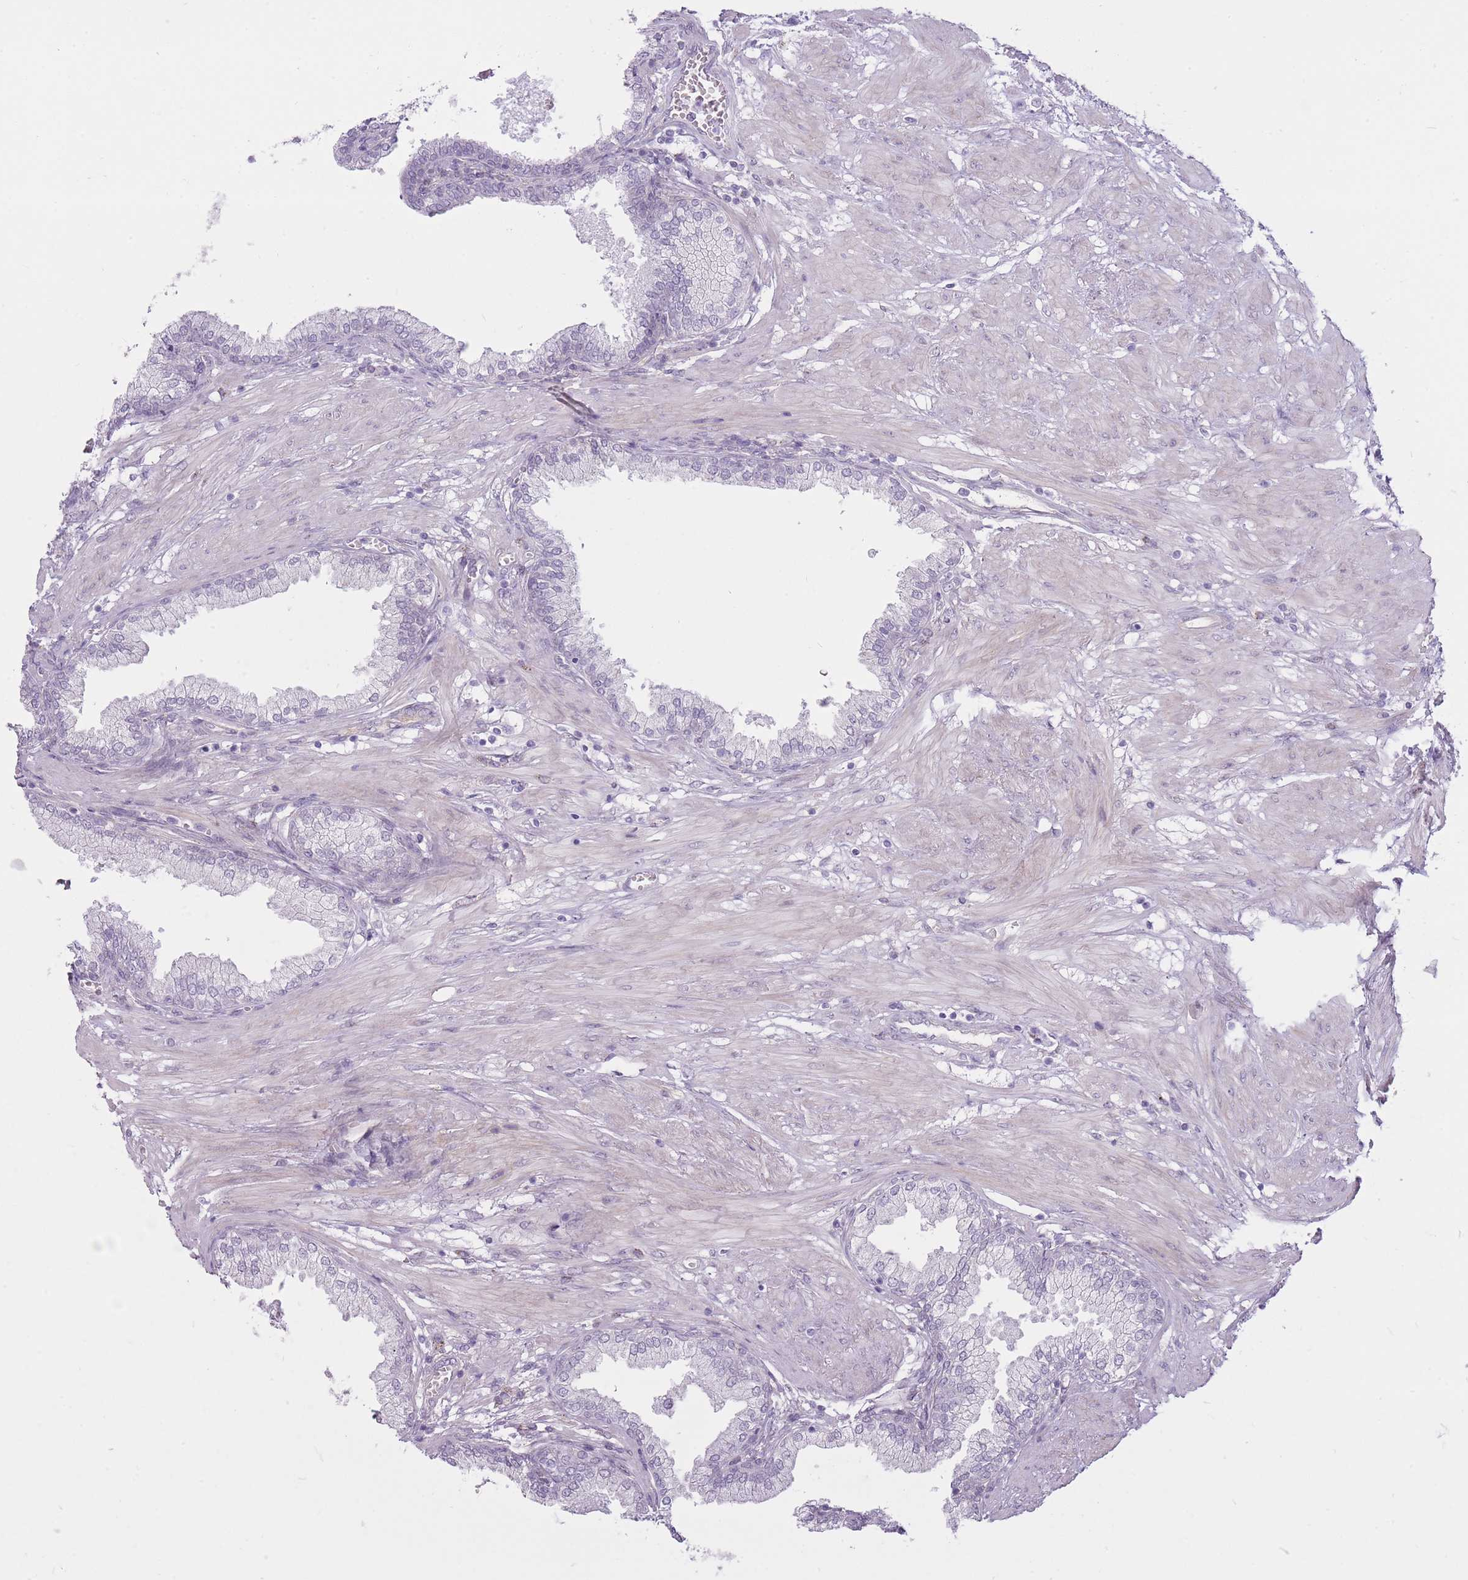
{"staining": {"intensity": "negative", "quantity": "none", "location": "none"}, "tissue": "prostate cancer", "cell_type": "Tumor cells", "image_type": "cancer", "snomed": [{"axis": "morphology", "description": "Adenocarcinoma, High grade"}, {"axis": "topography", "description": "Prostate and seminal vesicle, NOS"}], "caption": "Immunohistochemistry micrograph of human prostate cancer stained for a protein (brown), which reveals no expression in tumor cells.", "gene": "PGRMC2", "patient": {"sex": "male", "age": 64}}